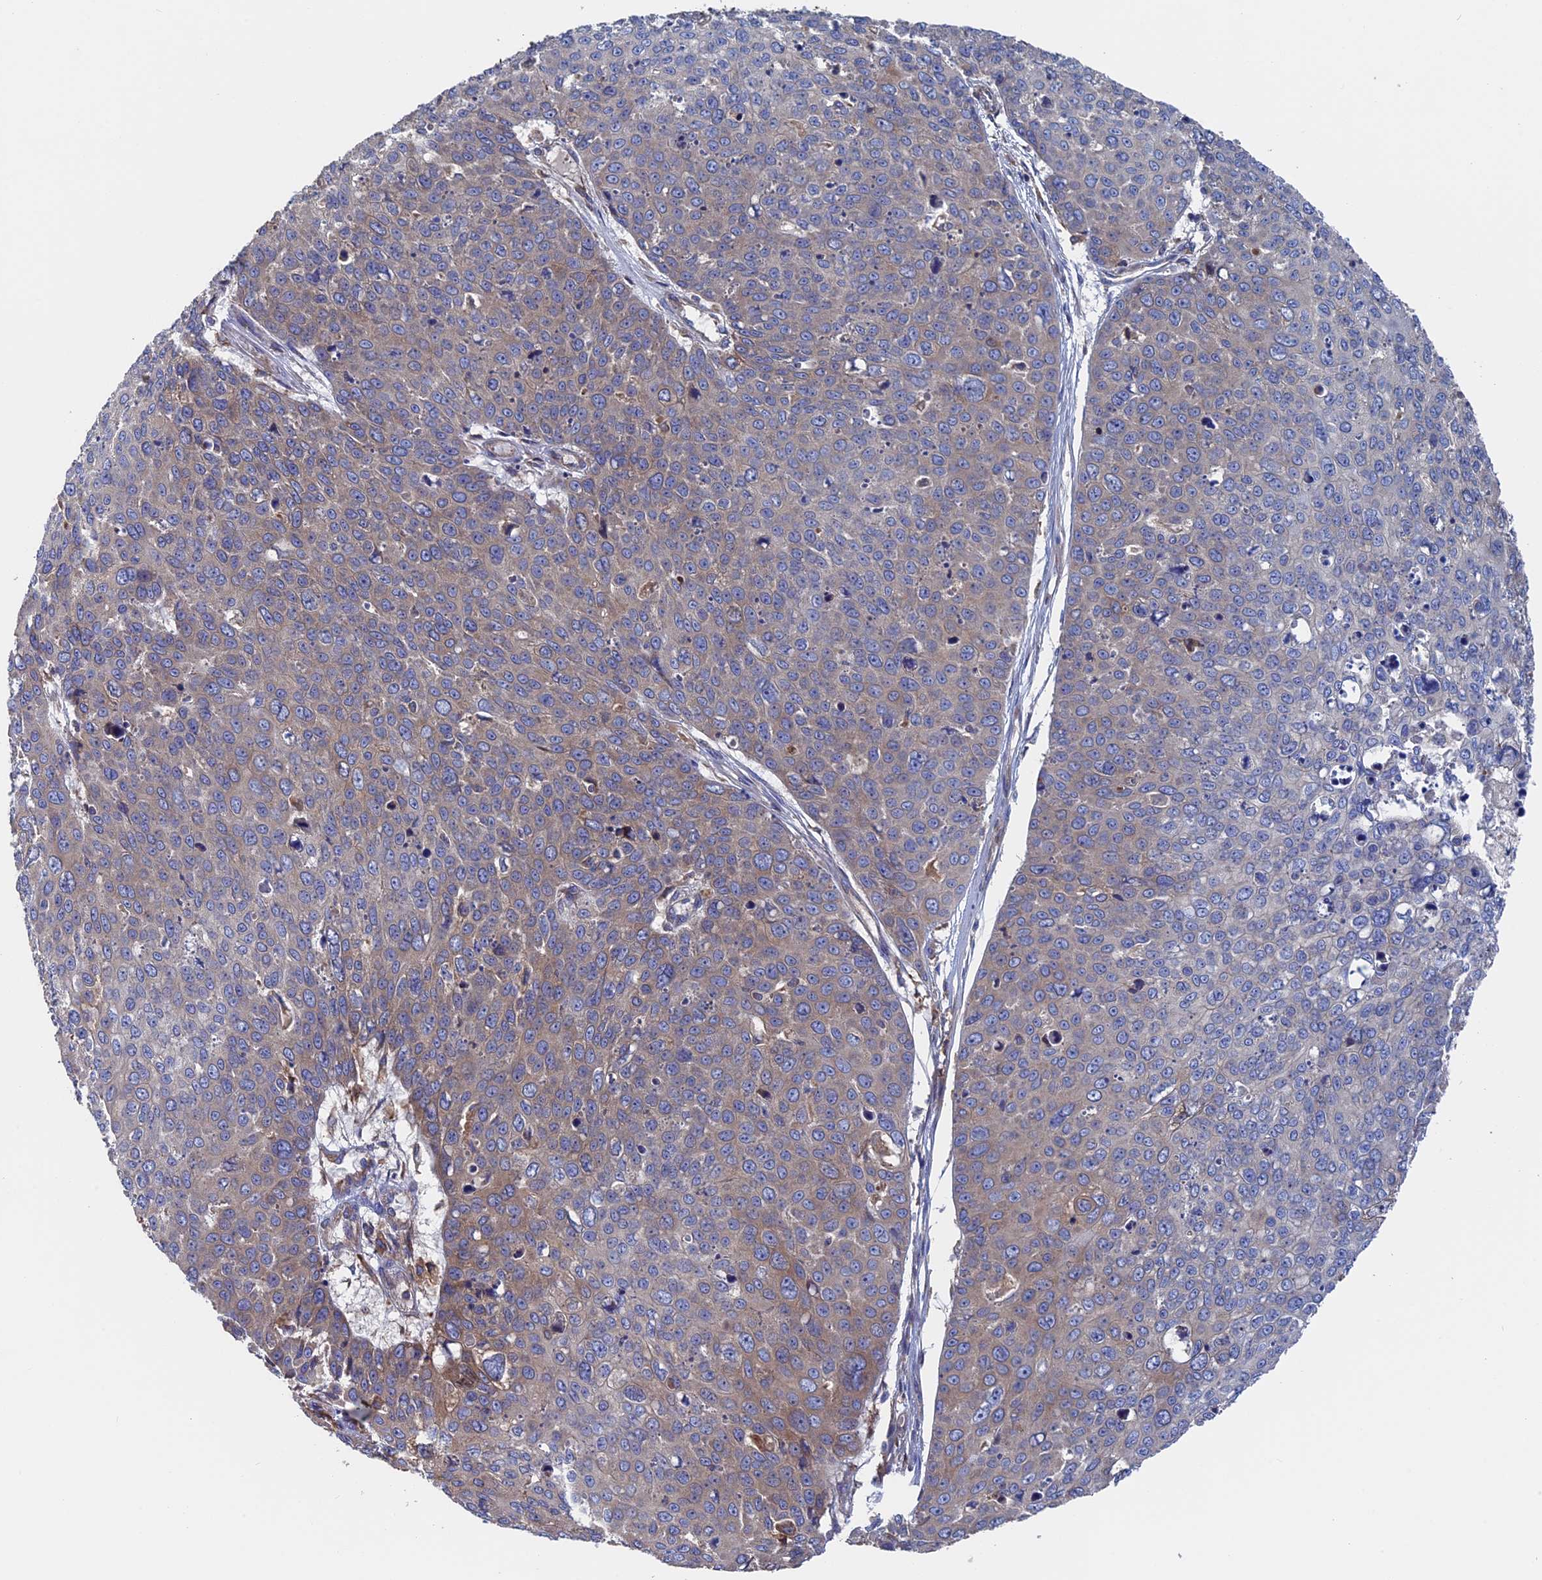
{"staining": {"intensity": "weak", "quantity": "<25%", "location": "cytoplasmic/membranous"}, "tissue": "skin cancer", "cell_type": "Tumor cells", "image_type": "cancer", "snomed": [{"axis": "morphology", "description": "Squamous cell carcinoma, NOS"}, {"axis": "topography", "description": "Skin"}], "caption": "Micrograph shows no significant protein expression in tumor cells of skin squamous cell carcinoma.", "gene": "DNAJC3", "patient": {"sex": "male", "age": 71}}